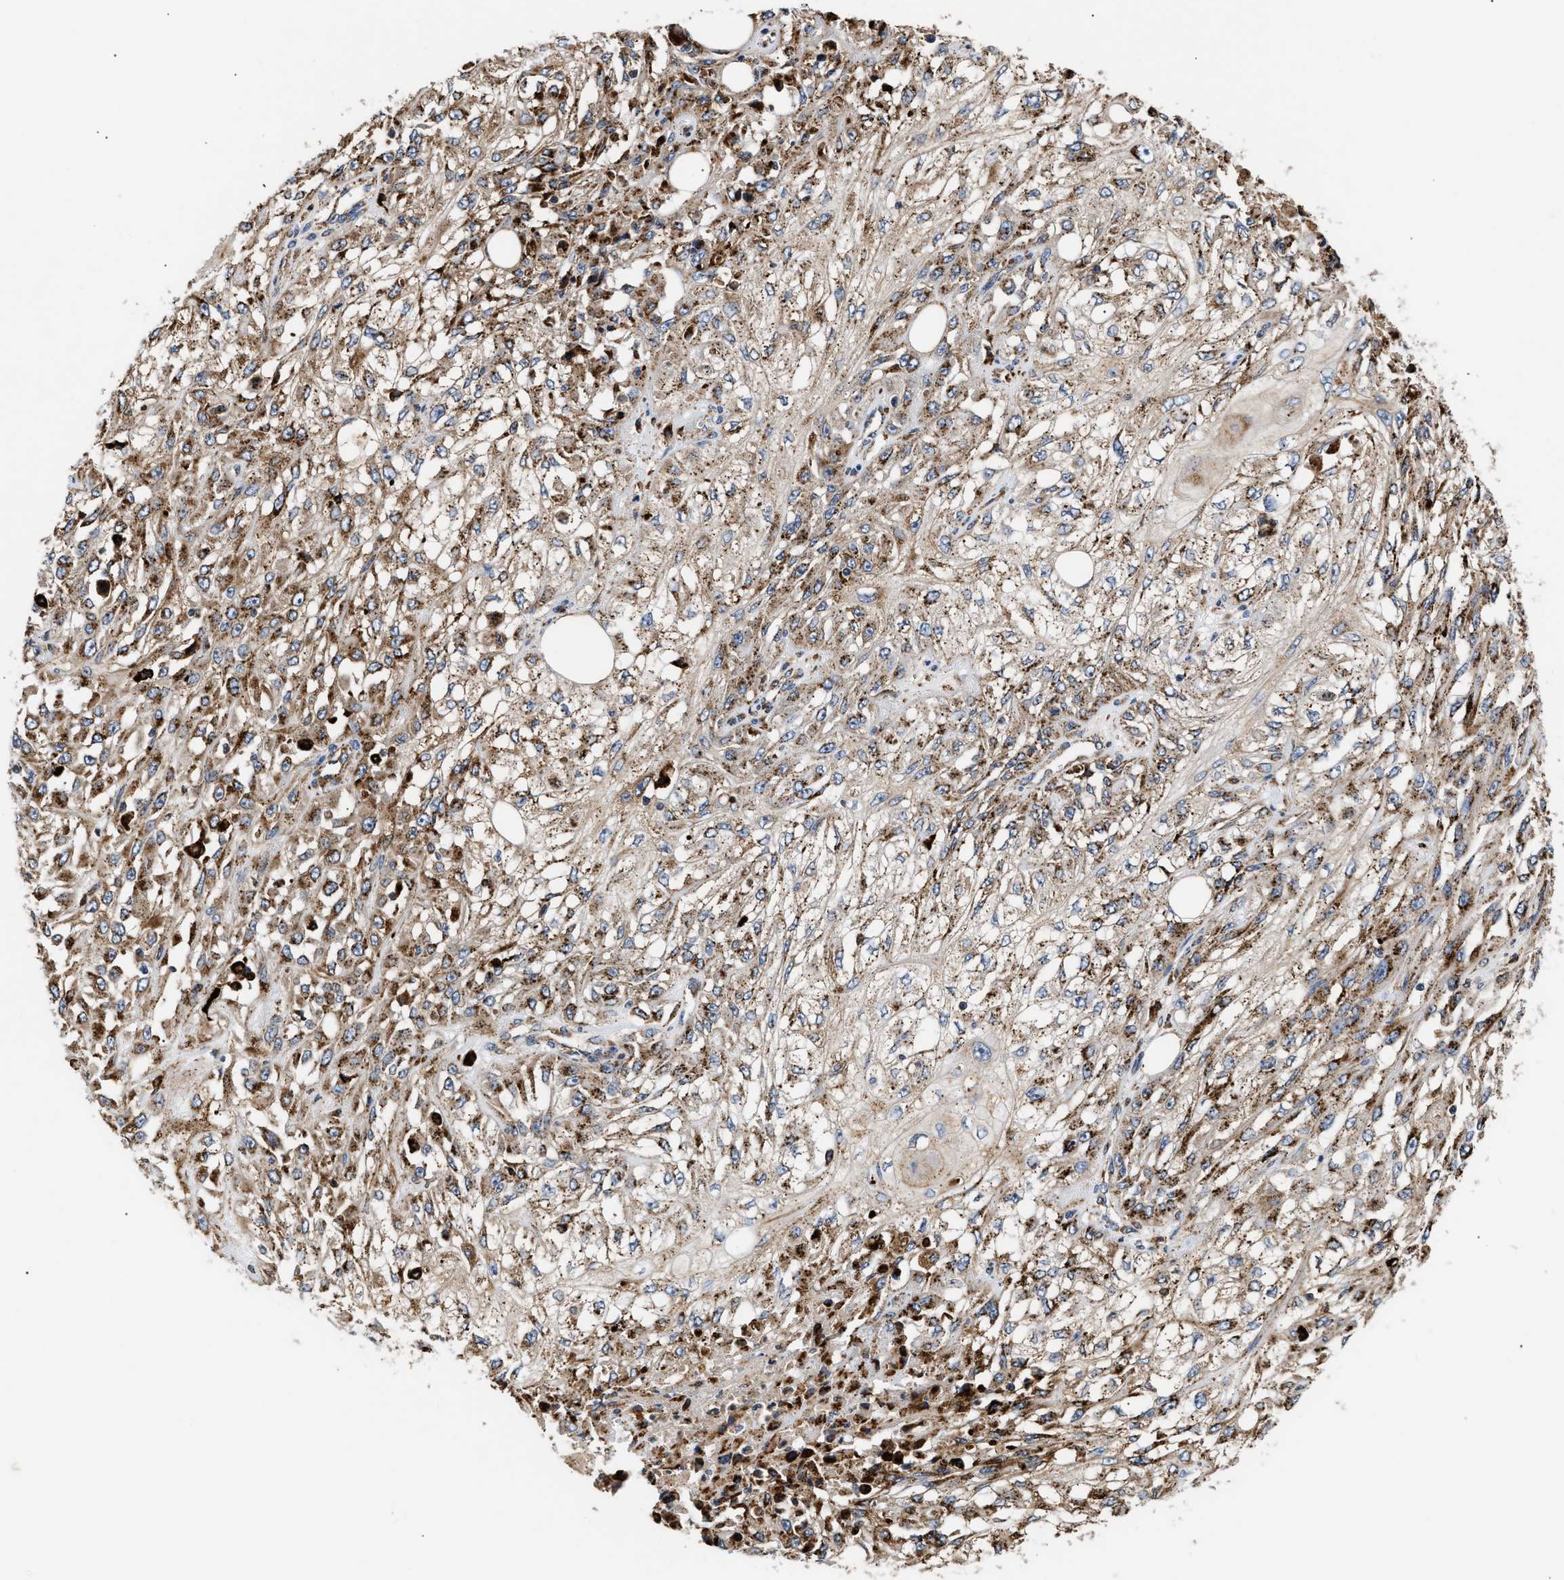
{"staining": {"intensity": "strong", "quantity": ">75%", "location": "cytoplasmic/membranous"}, "tissue": "skin cancer", "cell_type": "Tumor cells", "image_type": "cancer", "snomed": [{"axis": "morphology", "description": "Squamous cell carcinoma, NOS"}, {"axis": "morphology", "description": "Squamous cell carcinoma, metastatic, NOS"}, {"axis": "topography", "description": "Skin"}, {"axis": "topography", "description": "Lymph node"}], "caption": "Approximately >75% of tumor cells in skin cancer display strong cytoplasmic/membranous protein staining as visualized by brown immunohistochemical staining.", "gene": "CCDC146", "patient": {"sex": "male", "age": 75}}